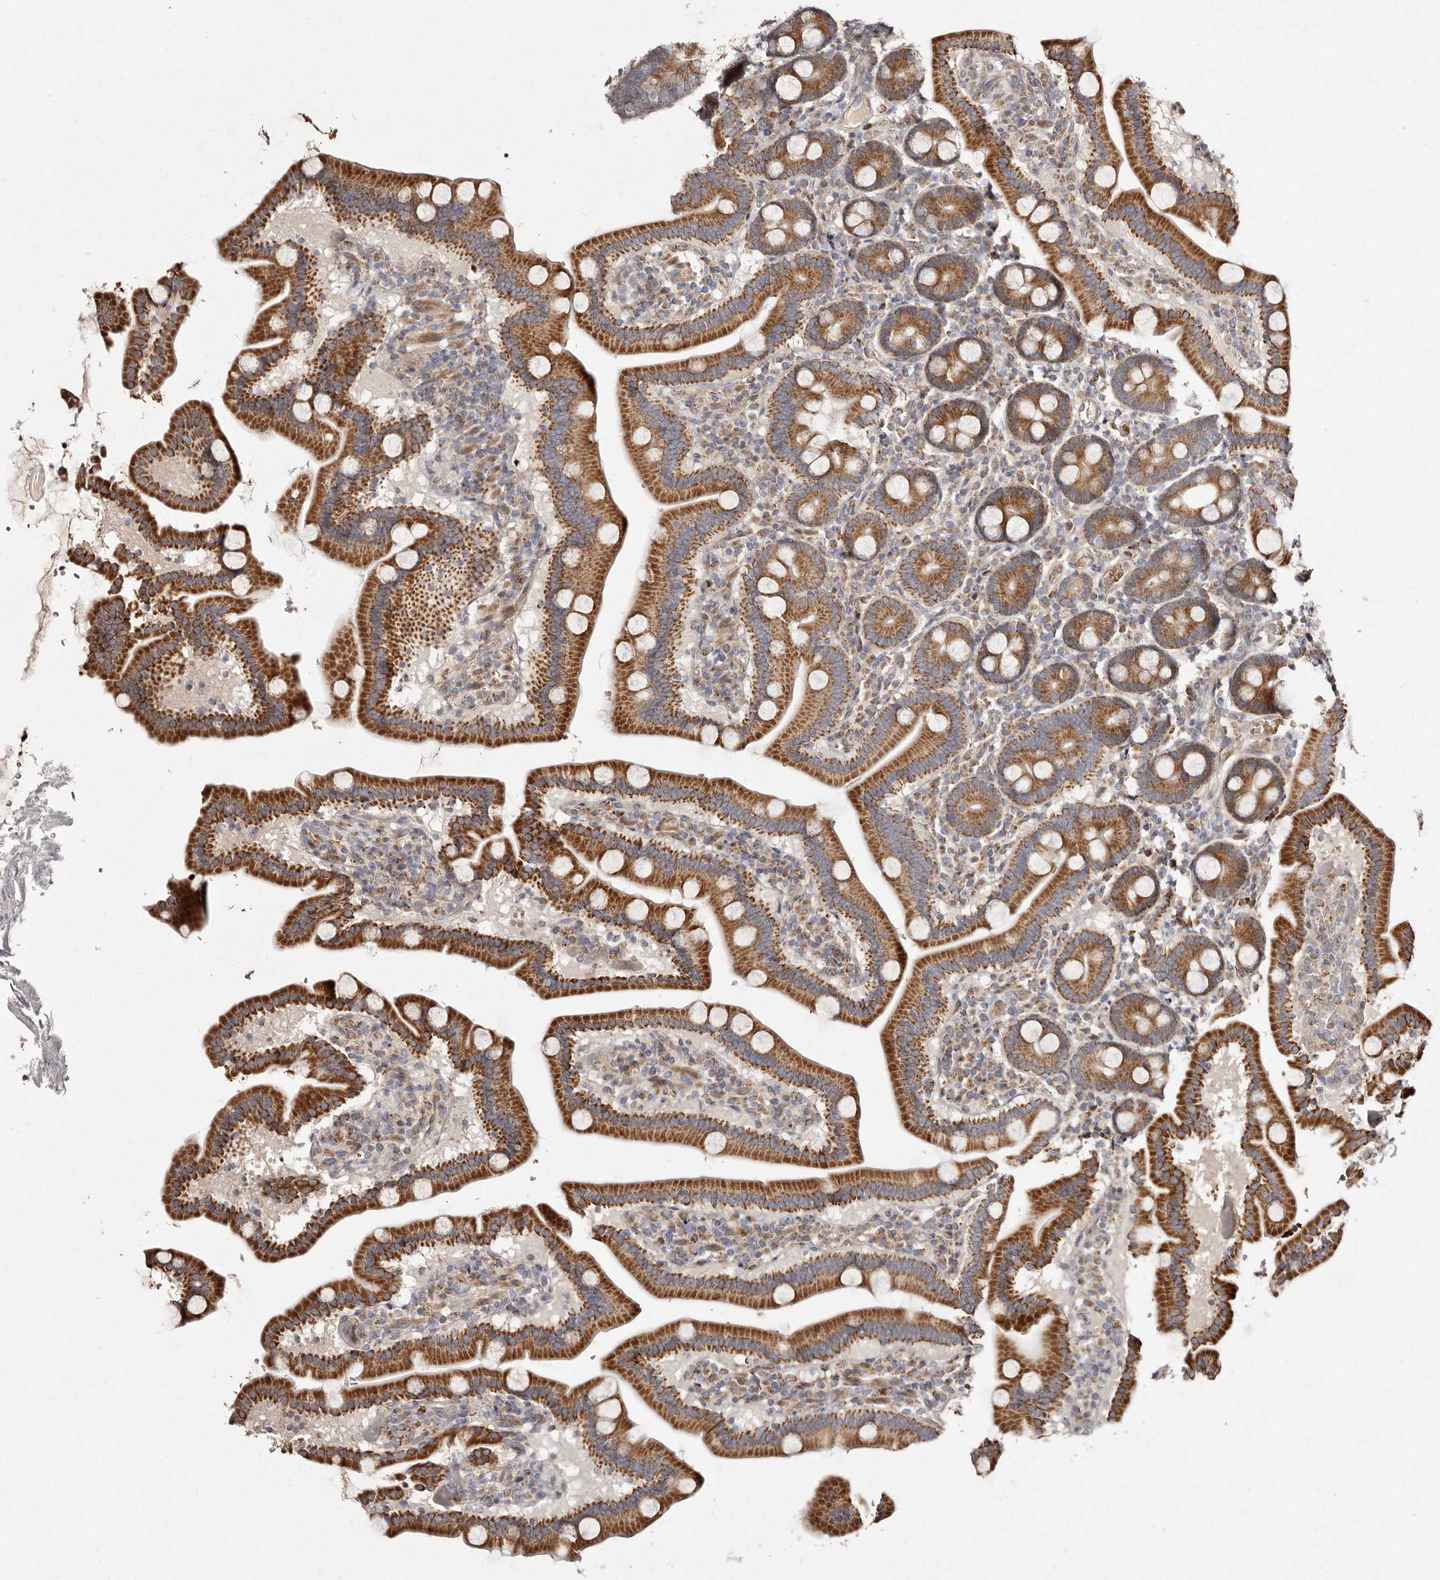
{"staining": {"intensity": "strong", "quantity": ">75%", "location": "cytoplasmic/membranous"}, "tissue": "duodenum", "cell_type": "Glandular cells", "image_type": "normal", "snomed": [{"axis": "morphology", "description": "Normal tissue, NOS"}, {"axis": "topography", "description": "Duodenum"}], "caption": "Immunohistochemistry of normal human duodenum demonstrates high levels of strong cytoplasmic/membranous expression in about >75% of glandular cells. (DAB IHC with brightfield microscopy, high magnification).", "gene": "SLC25A20", "patient": {"sex": "male", "age": 55}}